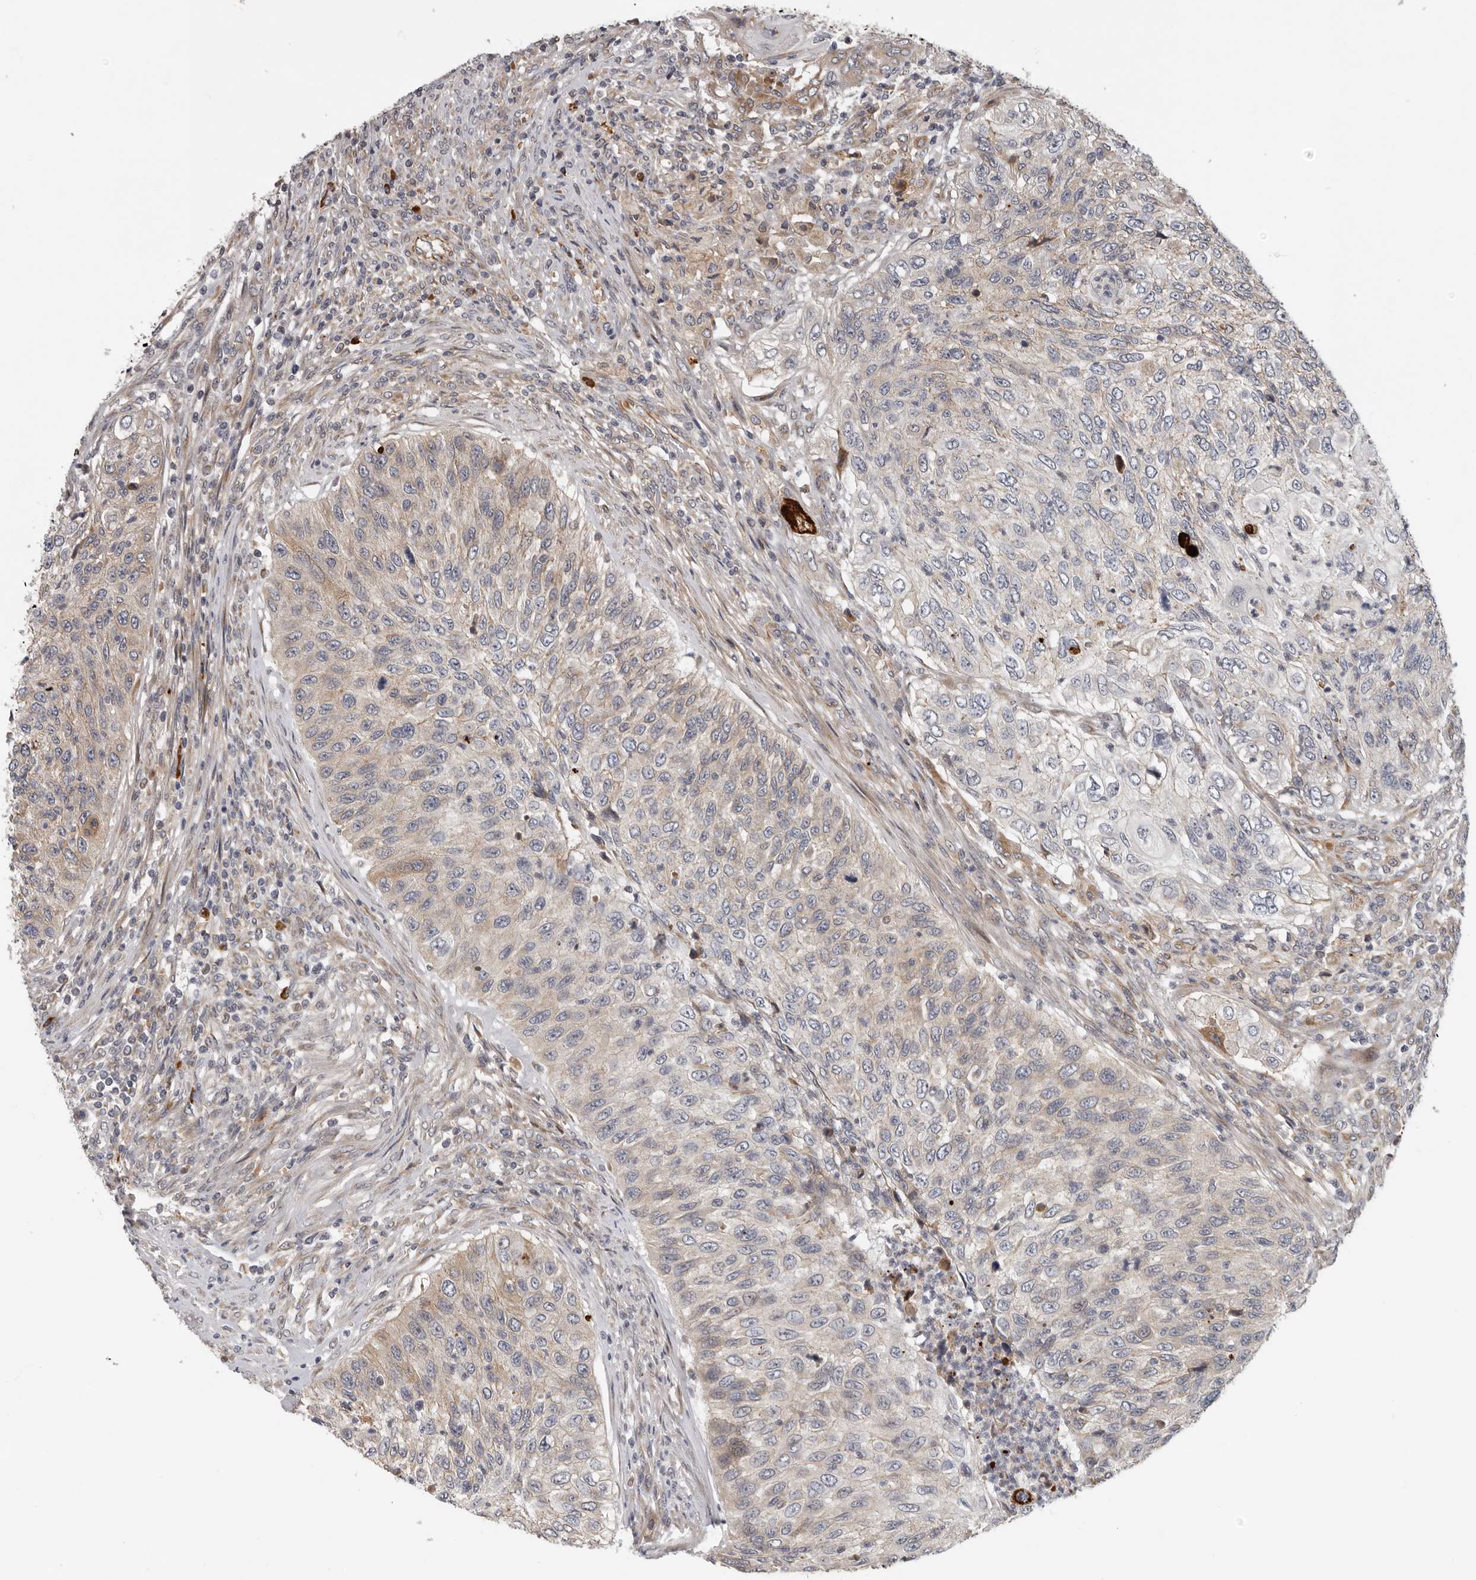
{"staining": {"intensity": "weak", "quantity": "<25%", "location": "cytoplasmic/membranous"}, "tissue": "urothelial cancer", "cell_type": "Tumor cells", "image_type": "cancer", "snomed": [{"axis": "morphology", "description": "Urothelial carcinoma, High grade"}, {"axis": "topography", "description": "Urinary bladder"}], "caption": "Immunohistochemistry (IHC) of urothelial cancer exhibits no positivity in tumor cells. (DAB IHC with hematoxylin counter stain).", "gene": "RNF157", "patient": {"sex": "female", "age": 60}}